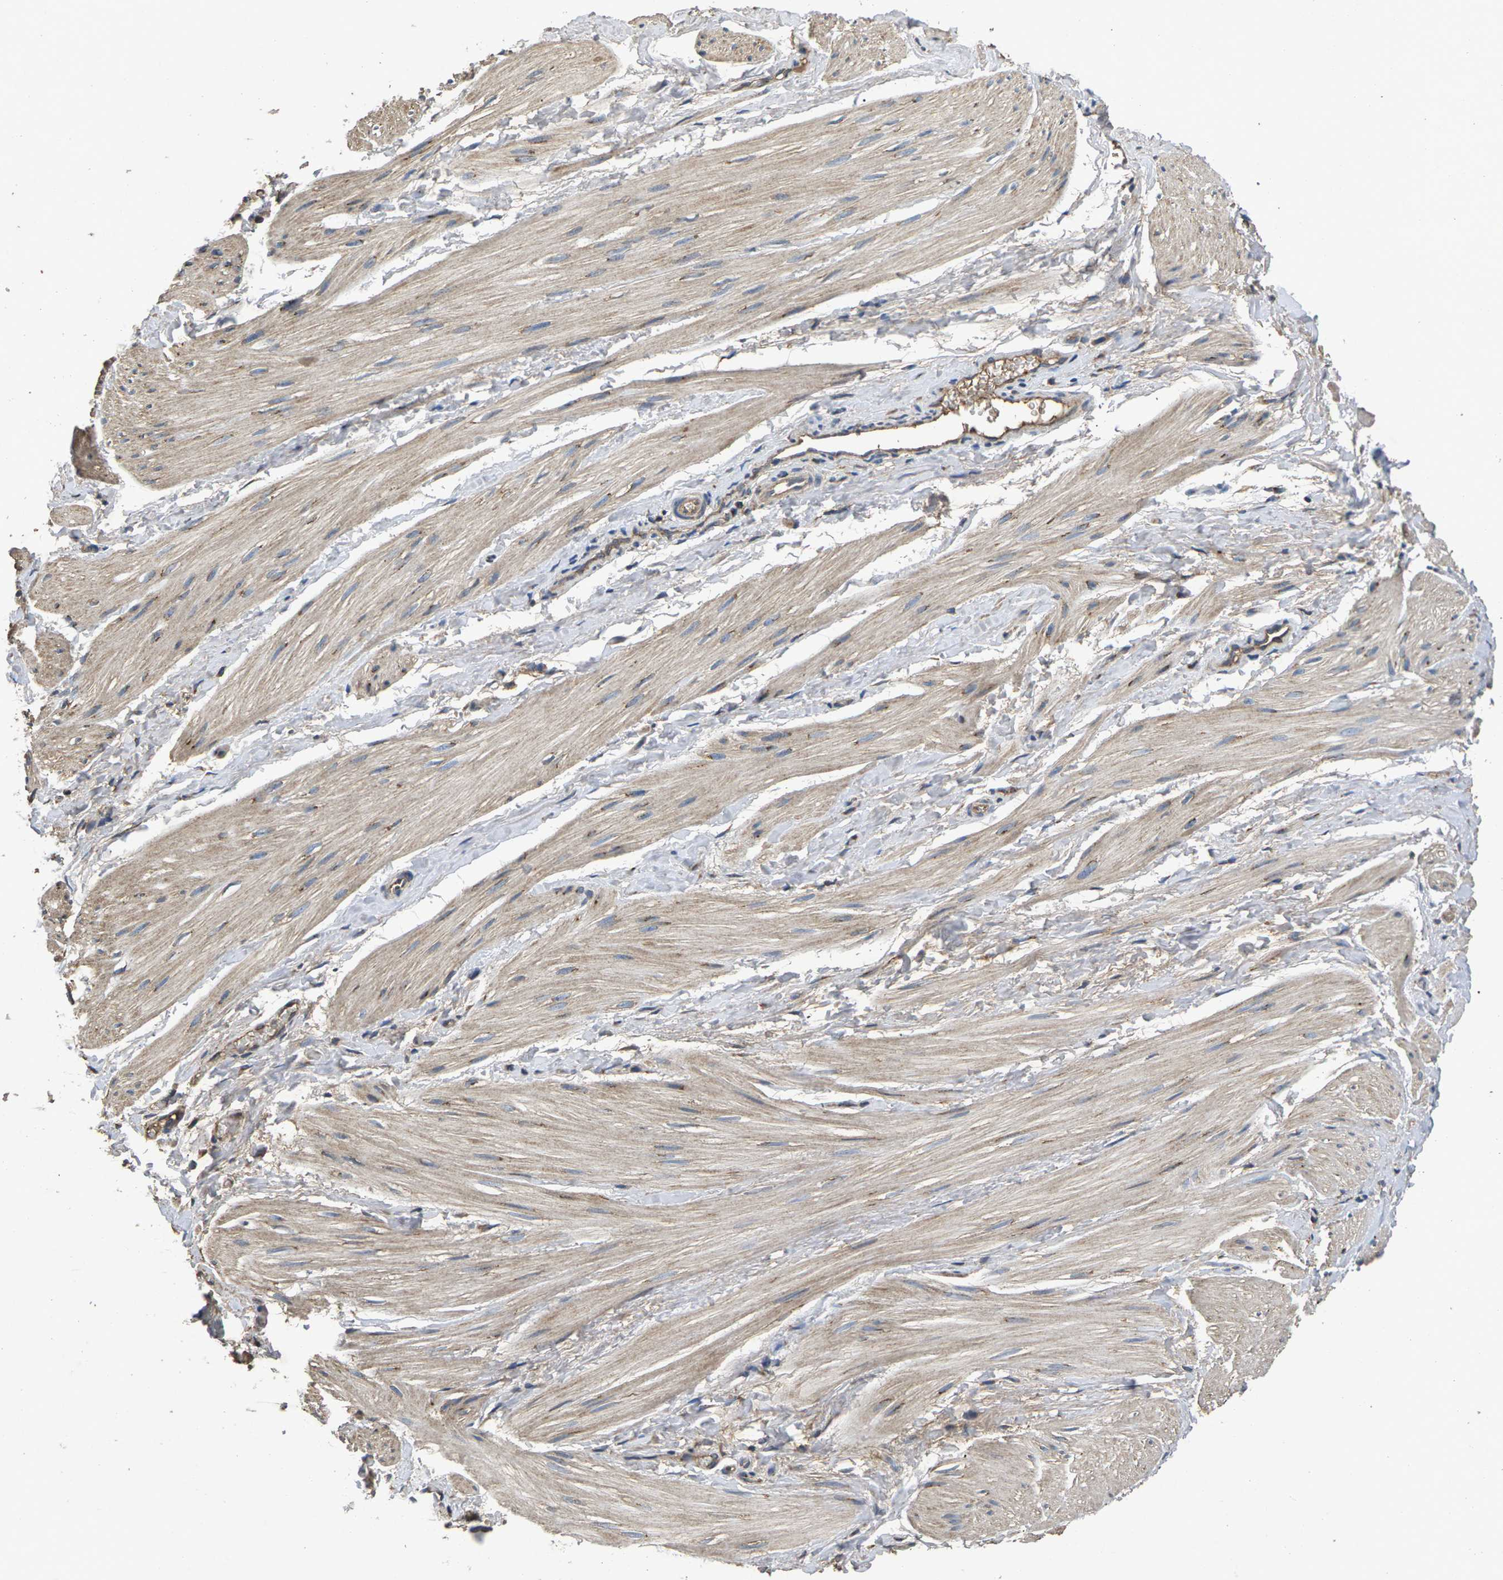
{"staining": {"intensity": "weak", "quantity": ">75%", "location": "cytoplasmic/membranous"}, "tissue": "smooth muscle", "cell_type": "Smooth muscle cells", "image_type": "normal", "snomed": [{"axis": "morphology", "description": "Normal tissue, NOS"}, {"axis": "topography", "description": "Smooth muscle"}], "caption": "This histopathology image reveals immunohistochemistry (IHC) staining of benign smooth muscle, with low weak cytoplasmic/membranous expression in about >75% of smooth muscle cells.", "gene": "B4GAT1", "patient": {"sex": "male", "age": 16}}